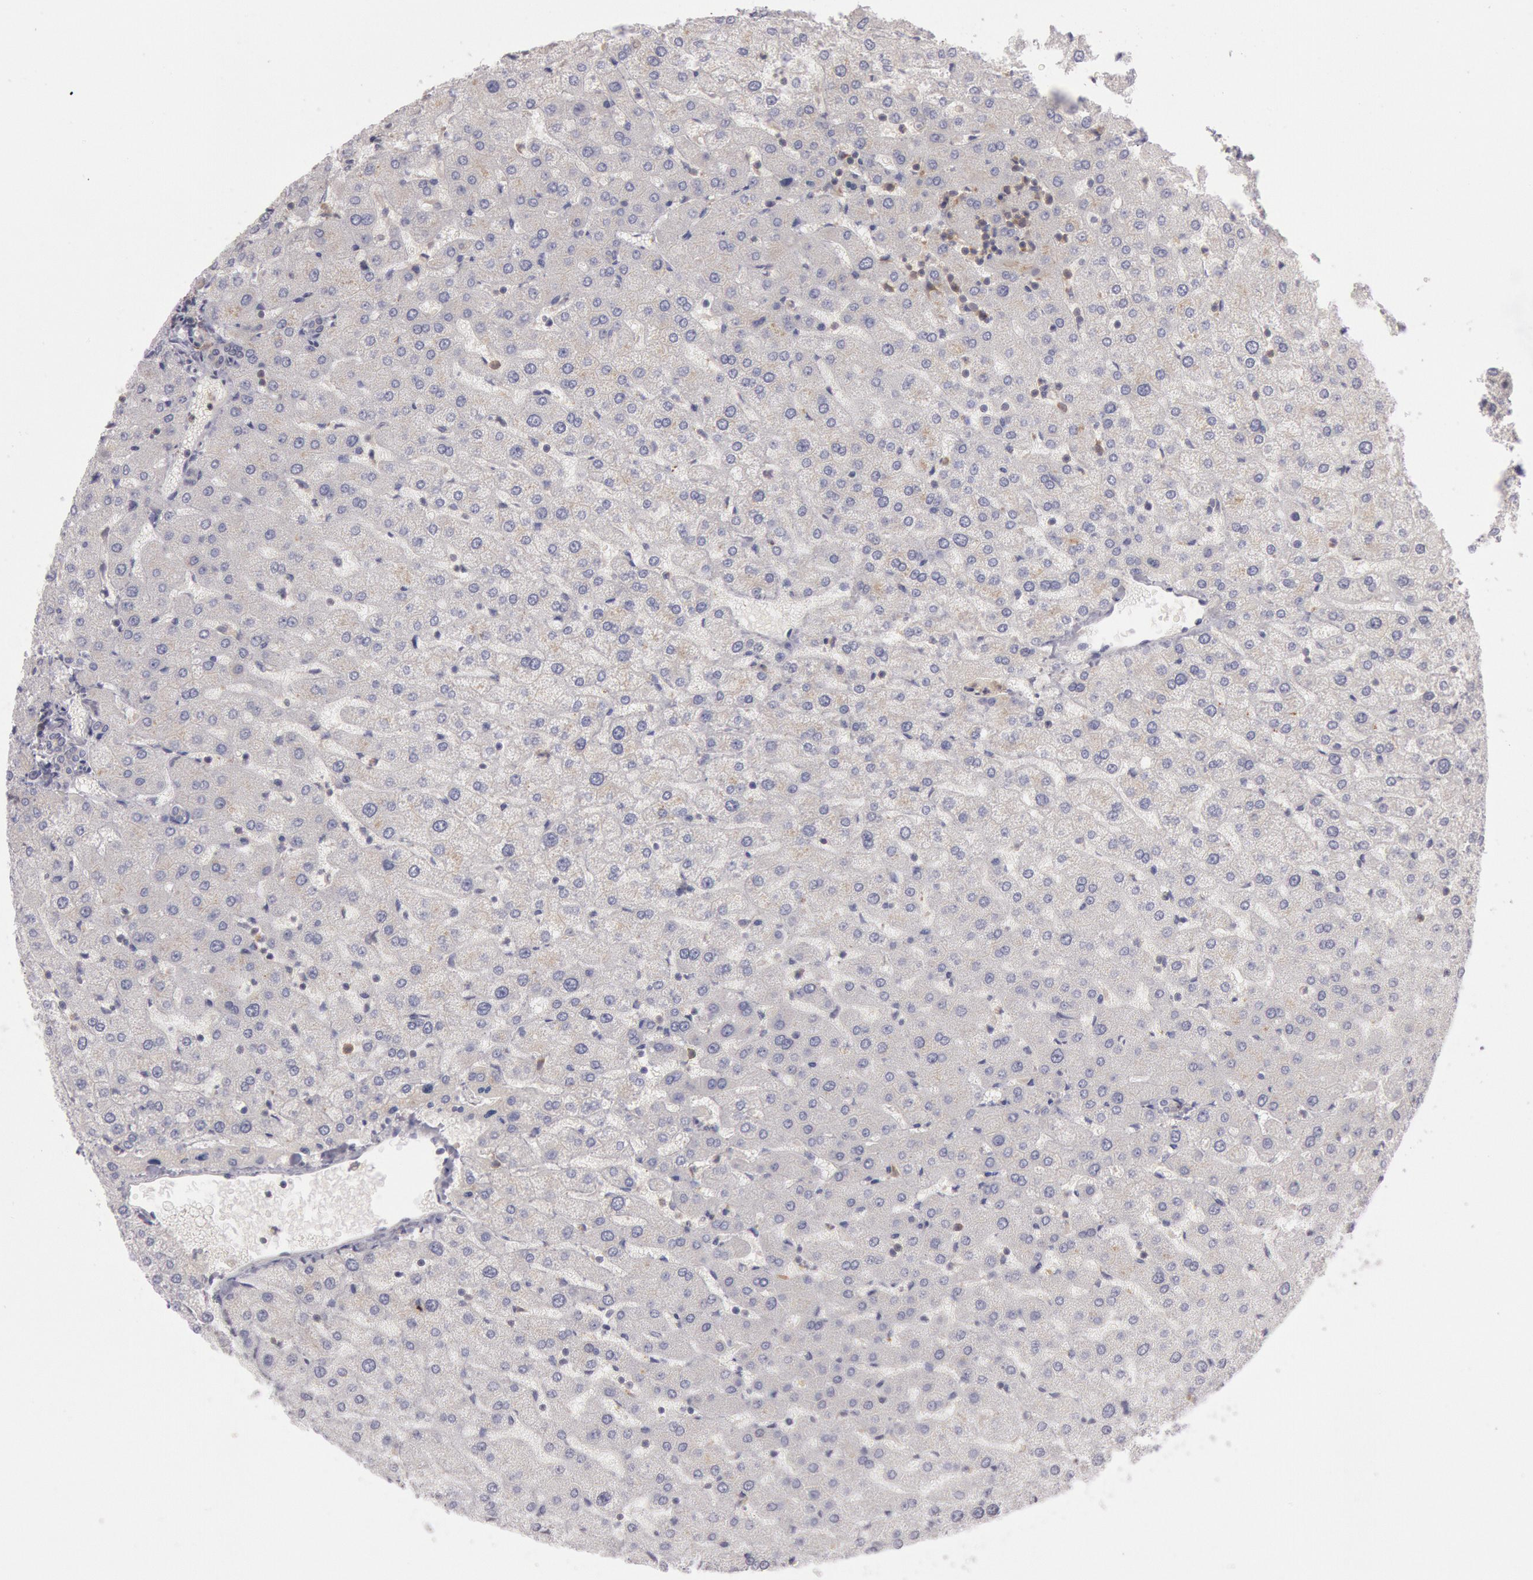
{"staining": {"intensity": "negative", "quantity": "none", "location": "none"}, "tissue": "liver", "cell_type": "Cholangiocytes", "image_type": "normal", "snomed": [{"axis": "morphology", "description": "Normal tissue, NOS"}, {"axis": "morphology", "description": "Fibrosis, NOS"}, {"axis": "topography", "description": "Liver"}], "caption": "The histopathology image displays no significant positivity in cholangiocytes of liver.", "gene": "PIK3R1", "patient": {"sex": "female", "age": 29}}